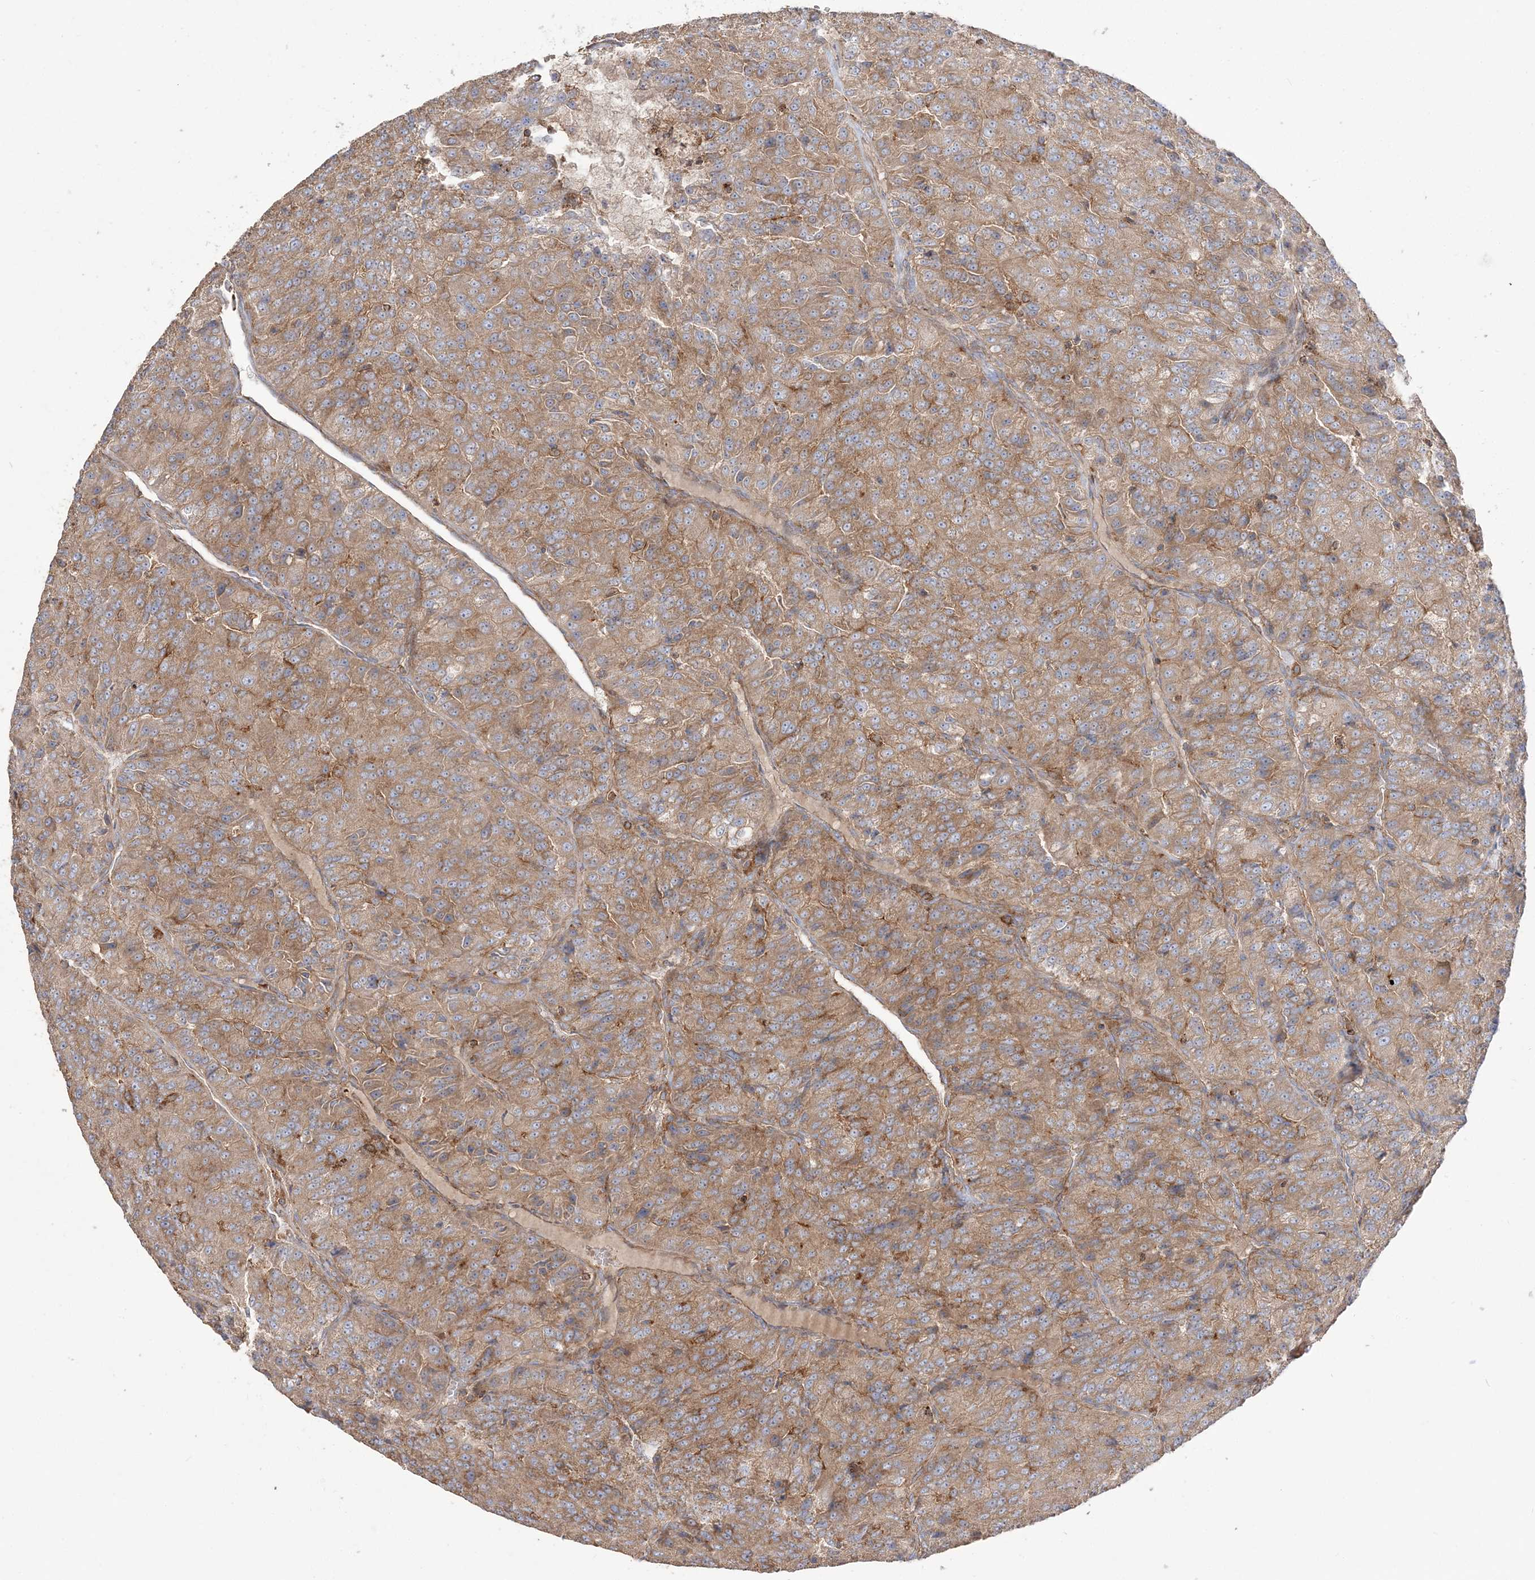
{"staining": {"intensity": "weak", "quantity": ">75%", "location": "cytoplasmic/membranous"}, "tissue": "renal cancer", "cell_type": "Tumor cells", "image_type": "cancer", "snomed": [{"axis": "morphology", "description": "Adenocarcinoma, NOS"}, {"axis": "topography", "description": "Kidney"}], "caption": "This is a photomicrograph of immunohistochemistry (IHC) staining of renal adenocarcinoma, which shows weak staining in the cytoplasmic/membranous of tumor cells.", "gene": "TBC1D5", "patient": {"sex": "female", "age": 63}}